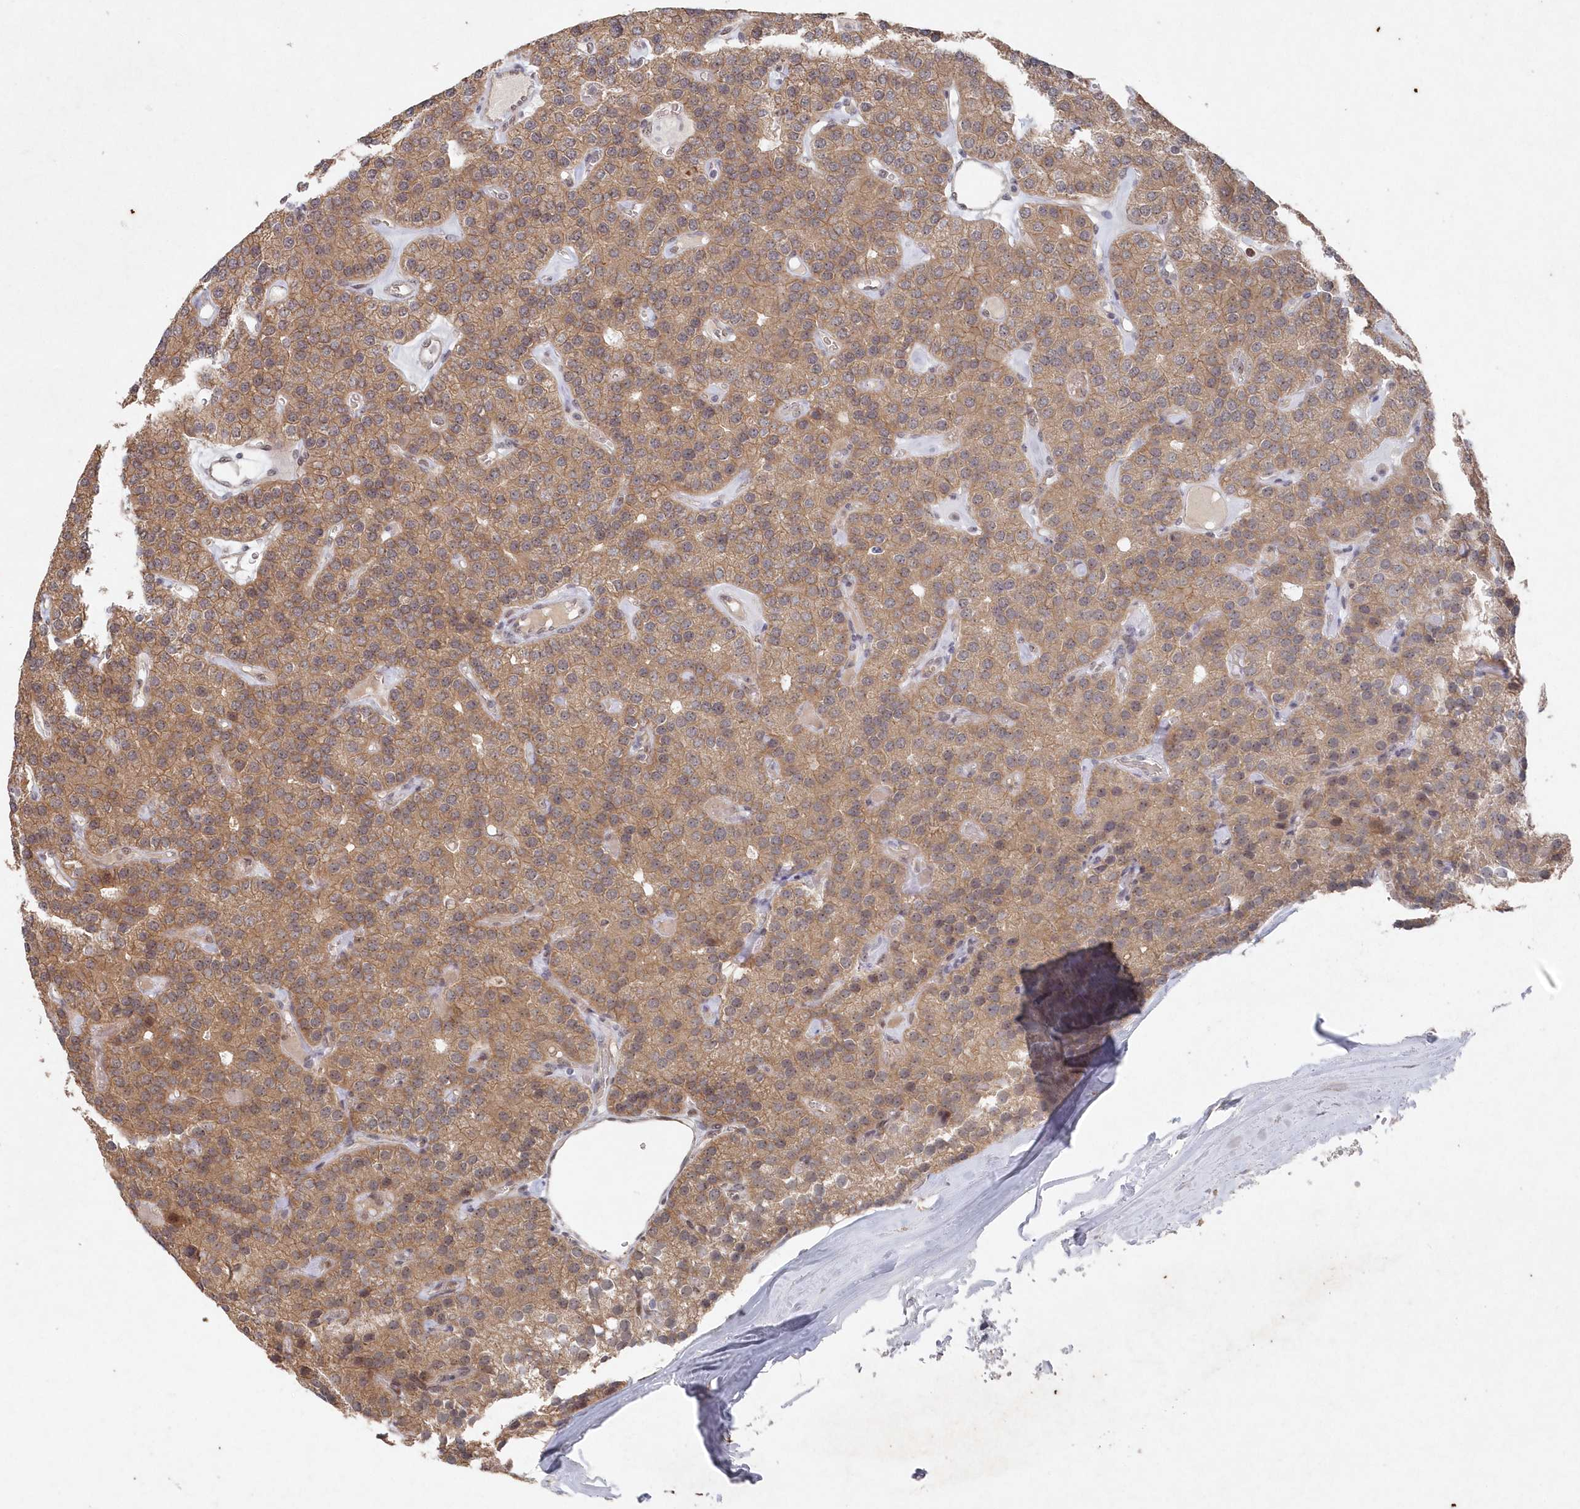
{"staining": {"intensity": "moderate", "quantity": ">75%", "location": "cytoplasmic/membranous,nuclear"}, "tissue": "parathyroid gland", "cell_type": "Glandular cells", "image_type": "normal", "snomed": [{"axis": "morphology", "description": "Normal tissue, NOS"}, {"axis": "morphology", "description": "Adenoma, NOS"}, {"axis": "topography", "description": "Parathyroid gland"}], "caption": "IHC staining of unremarkable parathyroid gland, which demonstrates medium levels of moderate cytoplasmic/membranous,nuclear positivity in about >75% of glandular cells indicating moderate cytoplasmic/membranous,nuclear protein positivity. The staining was performed using DAB (3,3'-diaminobenzidine) (brown) for protein detection and nuclei were counterstained in hematoxylin (blue).", "gene": "VSIG2", "patient": {"sex": "female", "age": 86}}